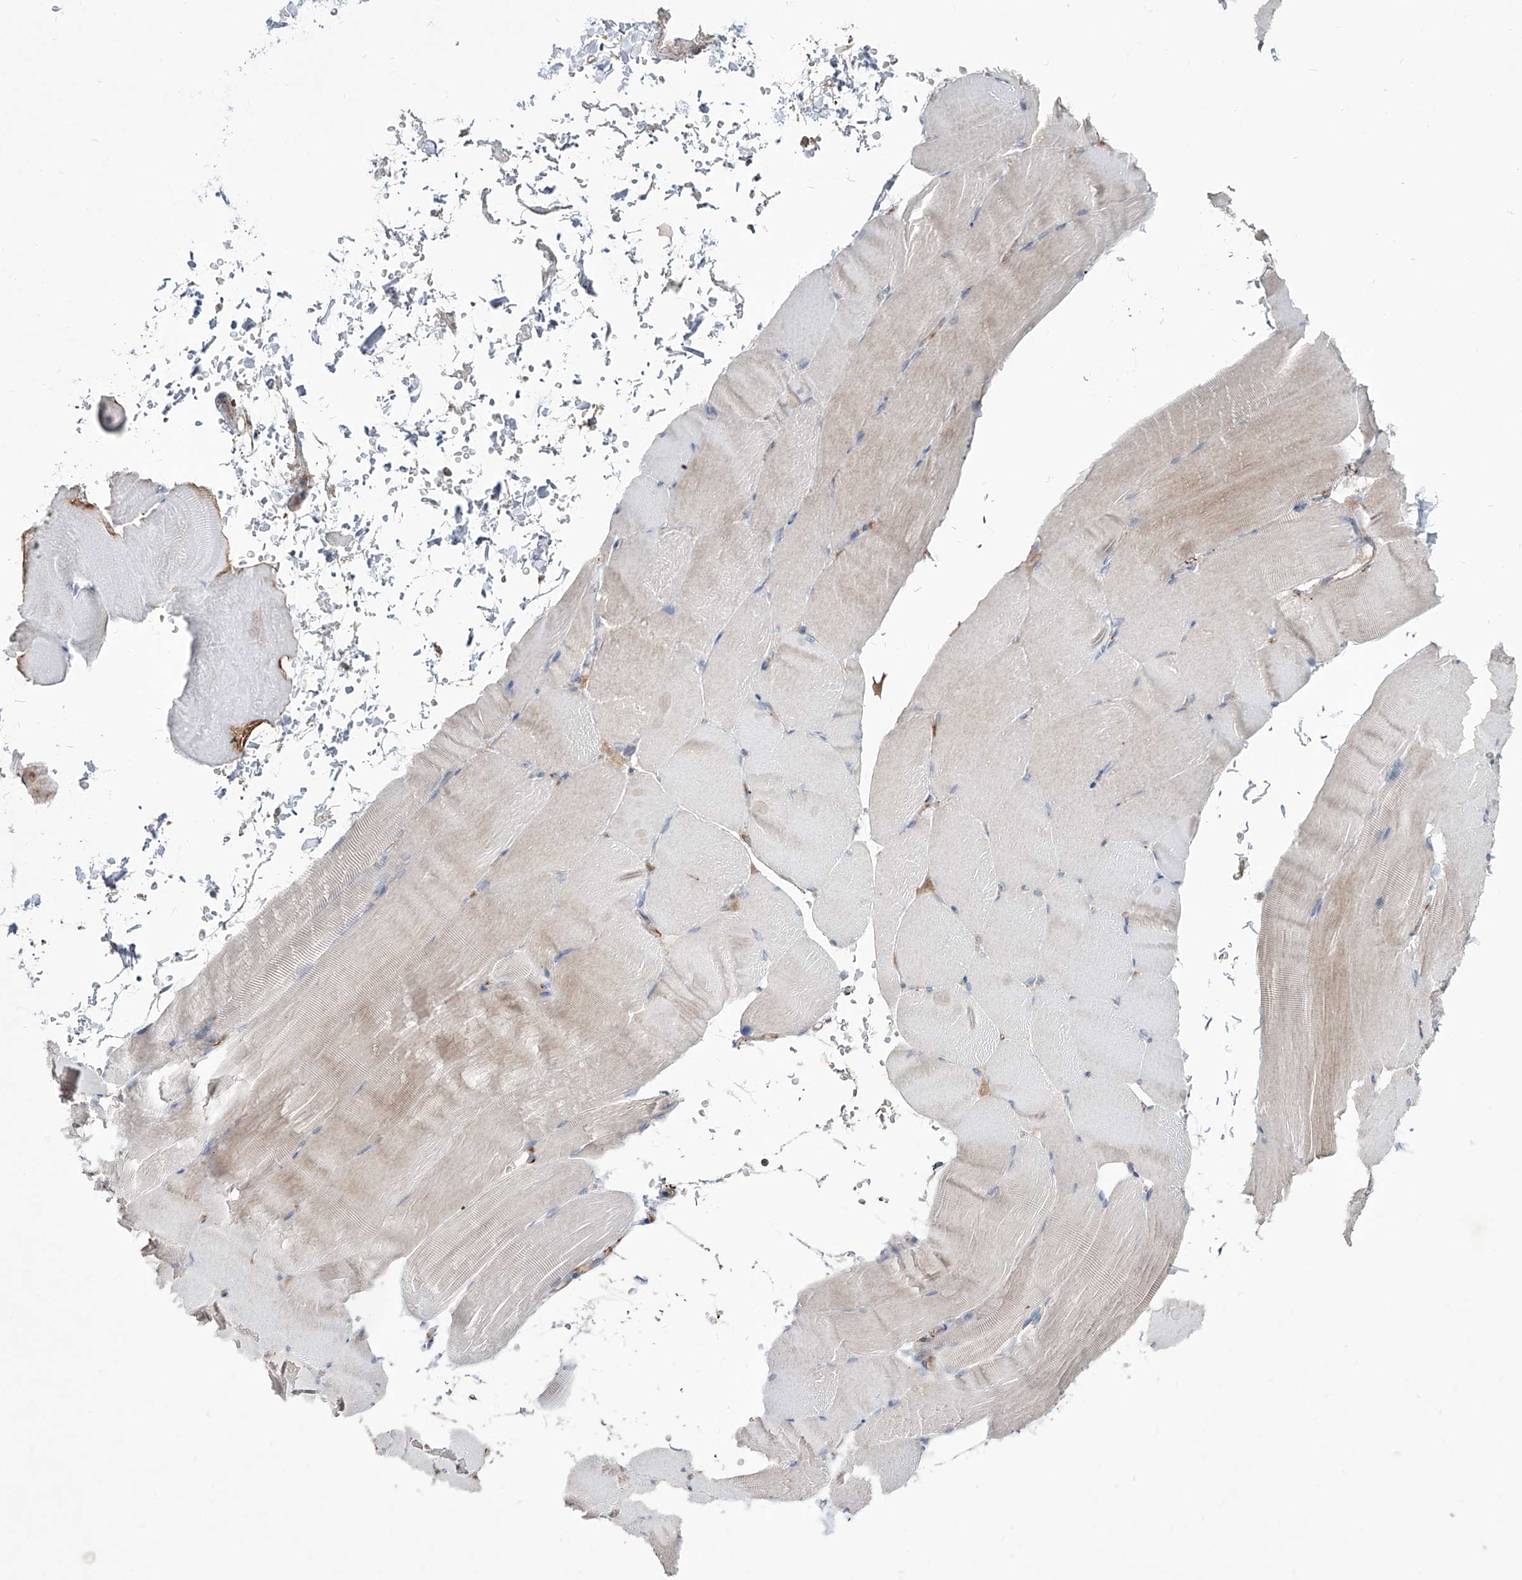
{"staining": {"intensity": "weak", "quantity": "<25%", "location": "cytoplasmic/membranous"}, "tissue": "skeletal muscle", "cell_type": "Myocytes", "image_type": "normal", "snomed": [{"axis": "morphology", "description": "Normal tissue, NOS"}, {"axis": "topography", "description": "Skeletal muscle"}, {"axis": "topography", "description": "Parathyroid gland"}], "caption": "Human skeletal muscle stained for a protein using immunohistochemistry (IHC) demonstrates no staining in myocytes.", "gene": "CDH5", "patient": {"sex": "female", "age": 37}}